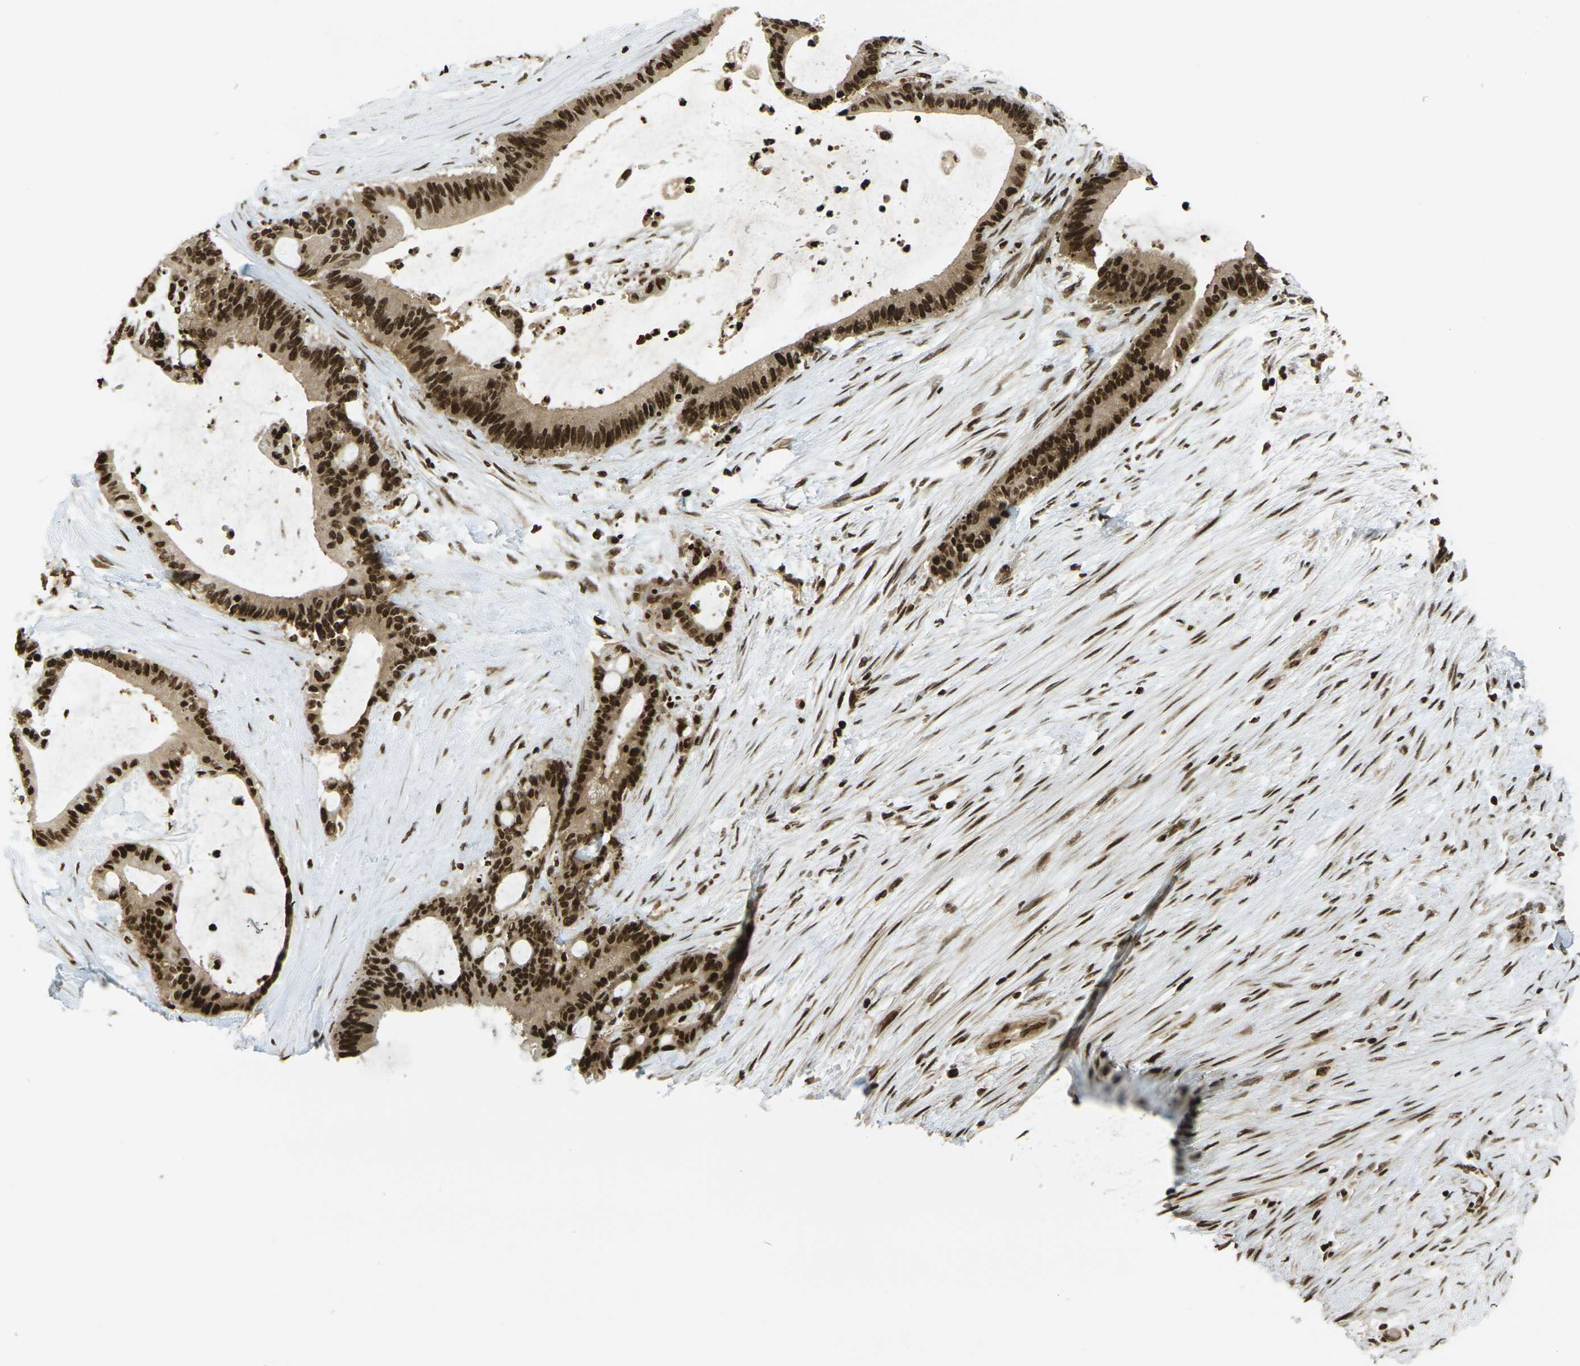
{"staining": {"intensity": "strong", "quantity": ">75%", "location": "cytoplasmic/membranous,nuclear"}, "tissue": "liver cancer", "cell_type": "Tumor cells", "image_type": "cancer", "snomed": [{"axis": "morphology", "description": "Cholangiocarcinoma"}, {"axis": "topography", "description": "Liver"}], "caption": "High-magnification brightfield microscopy of liver cholangiocarcinoma stained with DAB (brown) and counterstained with hematoxylin (blue). tumor cells exhibit strong cytoplasmic/membranous and nuclear expression is present in approximately>75% of cells.", "gene": "RUVBL2", "patient": {"sex": "female", "age": 73}}